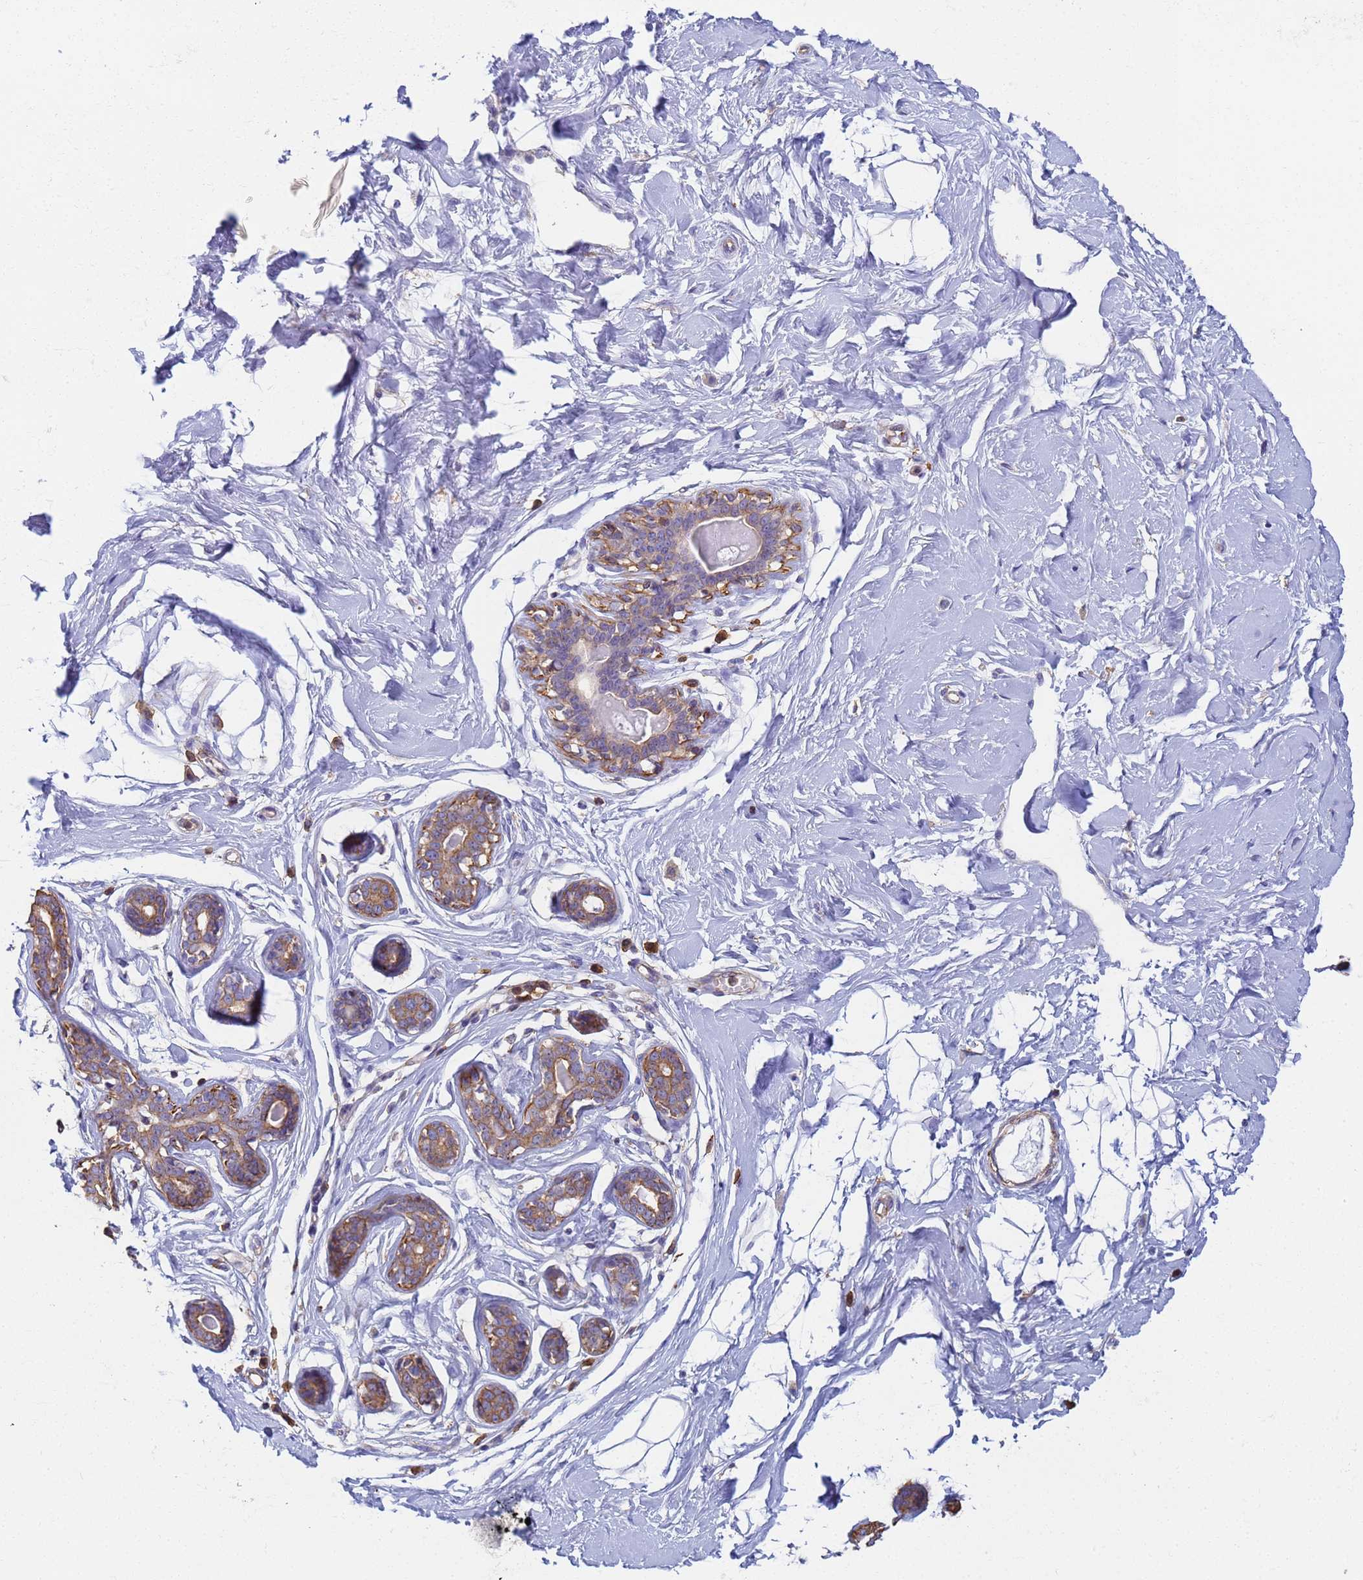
{"staining": {"intensity": "negative", "quantity": "none", "location": "none"}, "tissue": "breast", "cell_type": "Adipocytes", "image_type": "normal", "snomed": [{"axis": "morphology", "description": "Normal tissue, NOS"}, {"axis": "morphology", "description": "Adenoma, NOS"}, {"axis": "topography", "description": "Breast"}], "caption": "This is an immunohistochemistry (IHC) image of unremarkable breast. There is no positivity in adipocytes.", "gene": "ZNG1A", "patient": {"sex": "female", "age": 23}}